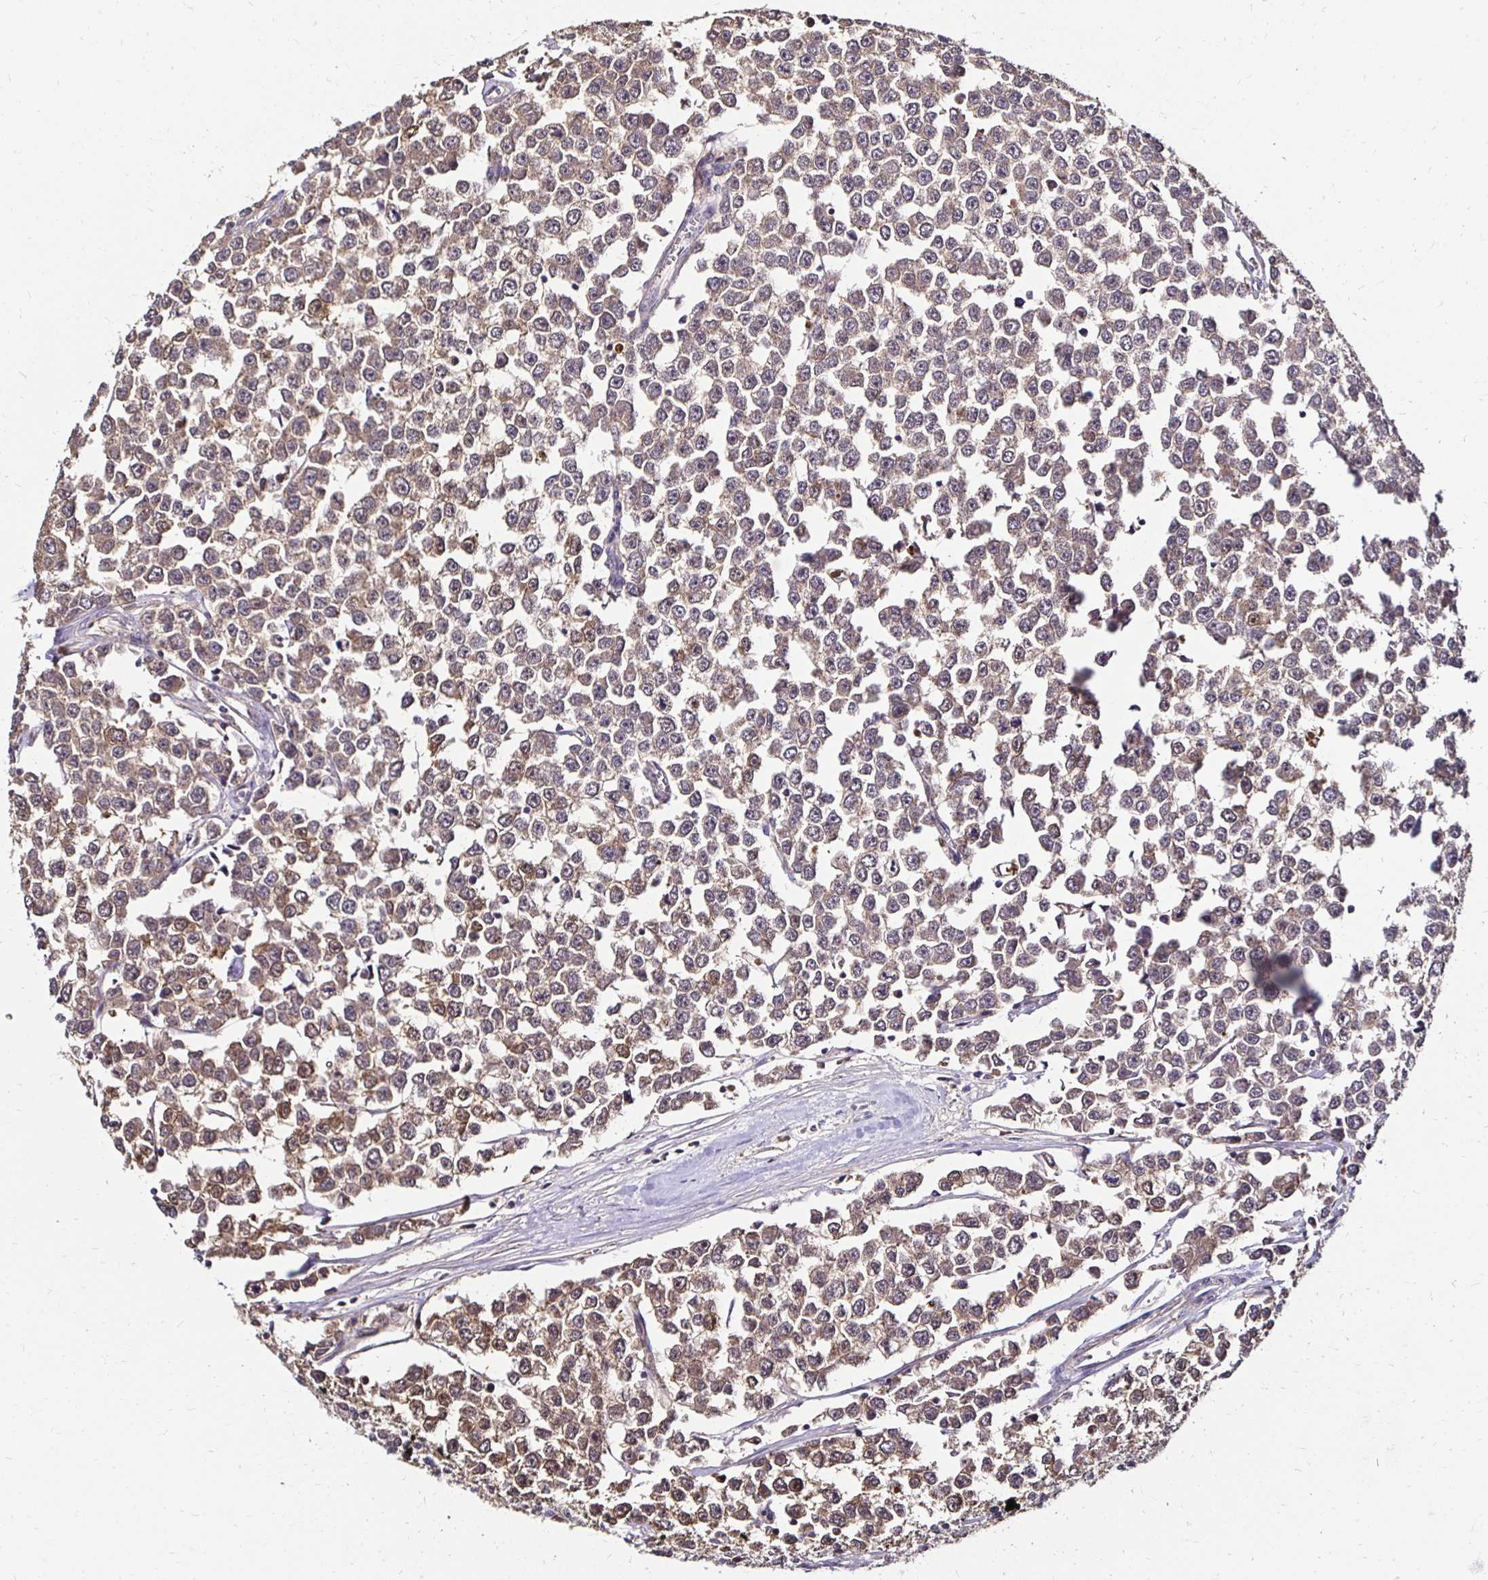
{"staining": {"intensity": "moderate", "quantity": ">75%", "location": "cytoplasmic/membranous,nuclear"}, "tissue": "testis cancer", "cell_type": "Tumor cells", "image_type": "cancer", "snomed": [{"axis": "morphology", "description": "Seminoma, NOS"}, {"axis": "morphology", "description": "Carcinoma, Embryonal, NOS"}, {"axis": "topography", "description": "Testis"}], "caption": "The photomicrograph demonstrates immunohistochemical staining of testis embryonal carcinoma. There is moderate cytoplasmic/membranous and nuclear staining is identified in approximately >75% of tumor cells.", "gene": "TXN", "patient": {"sex": "male", "age": 52}}